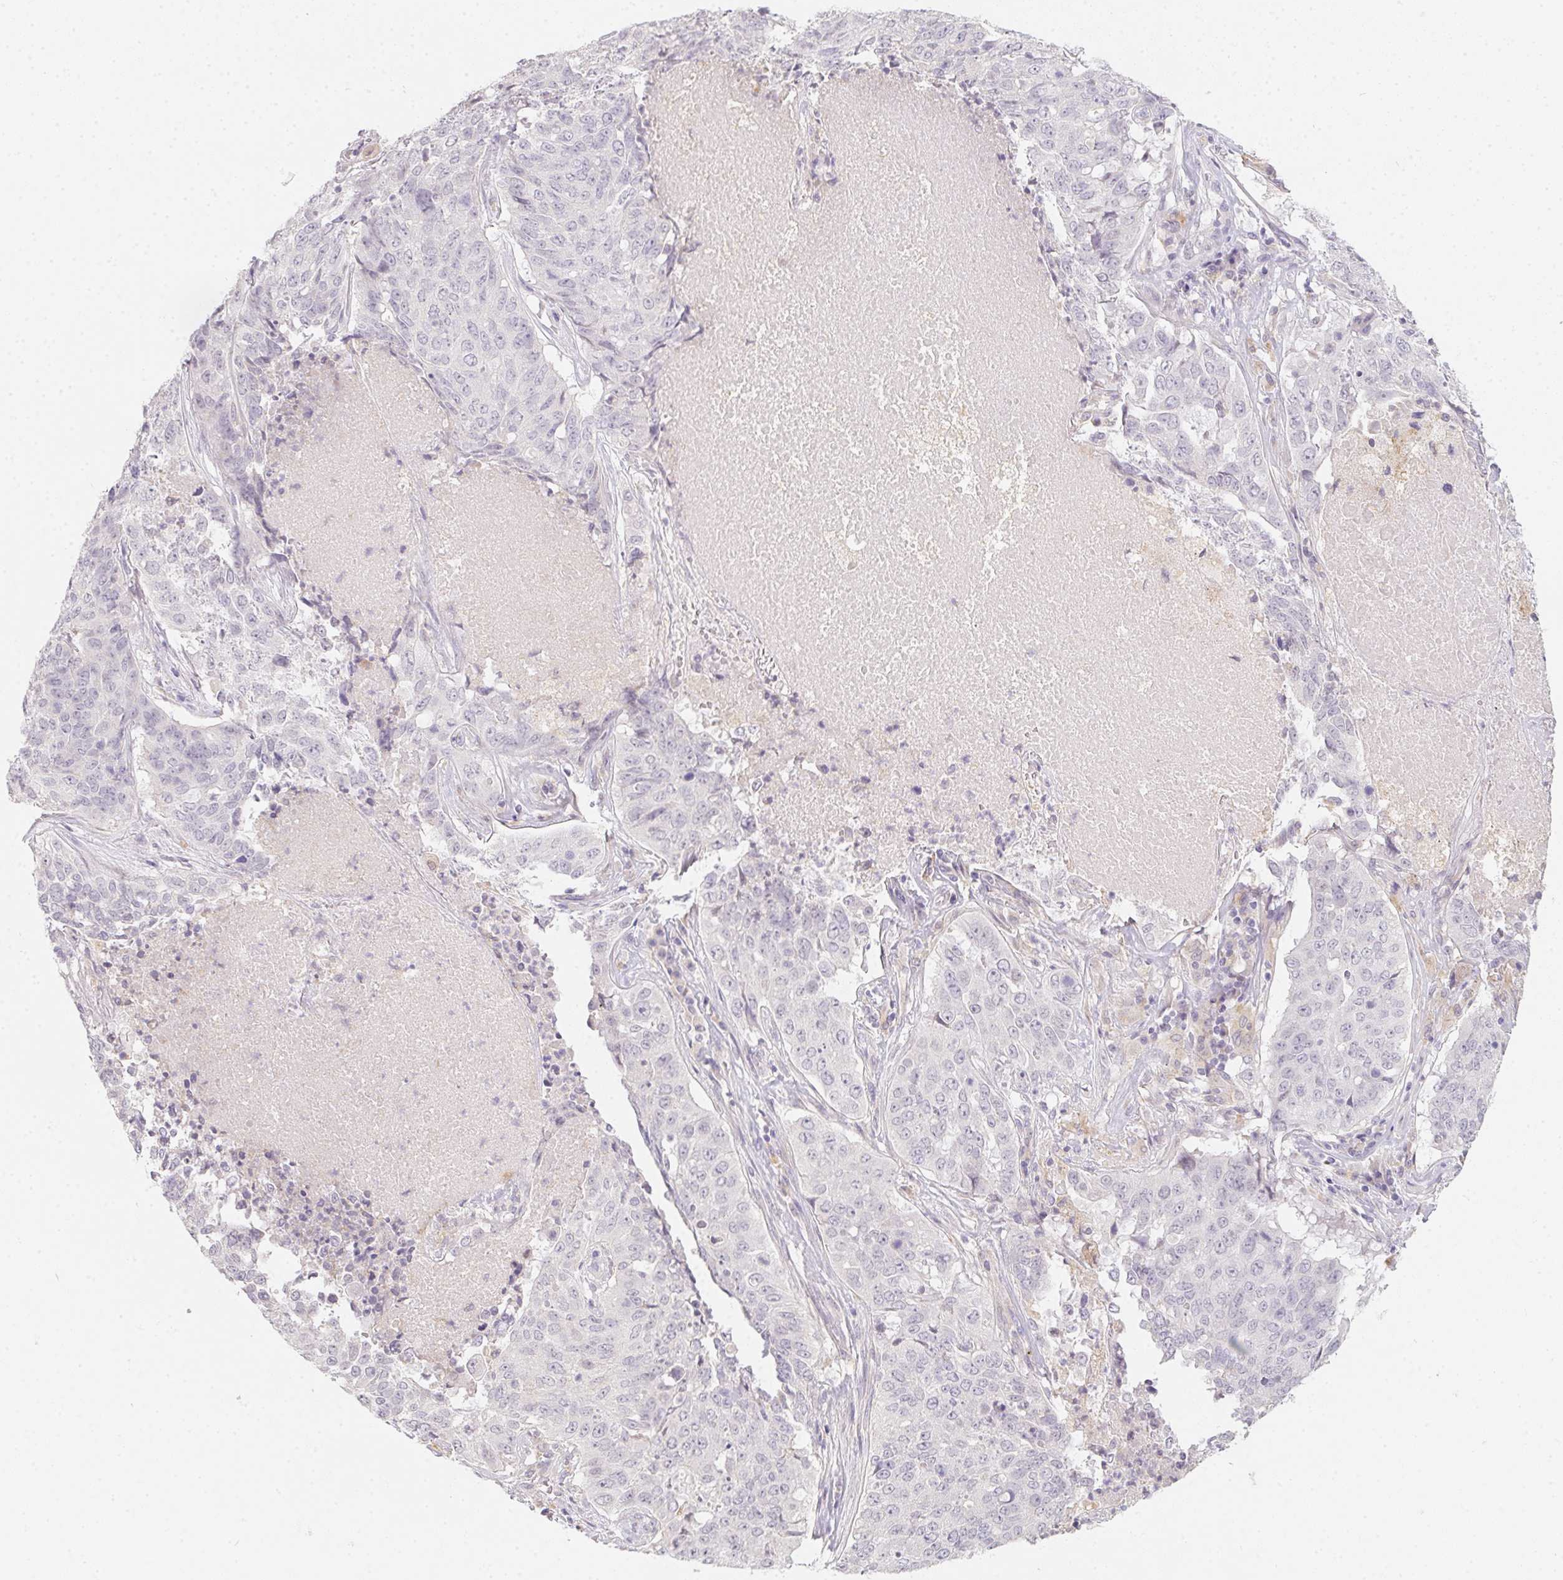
{"staining": {"intensity": "negative", "quantity": "none", "location": "none"}, "tissue": "lung cancer", "cell_type": "Tumor cells", "image_type": "cancer", "snomed": [{"axis": "morphology", "description": "Normal tissue, NOS"}, {"axis": "morphology", "description": "Squamous cell carcinoma, NOS"}, {"axis": "topography", "description": "Bronchus"}, {"axis": "topography", "description": "Lung"}], "caption": "DAB (3,3'-diaminobenzidine) immunohistochemical staining of human squamous cell carcinoma (lung) shows no significant staining in tumor cells.", "gene": "SLC6A18", "patient": {"sex": "male", "age": 64}}